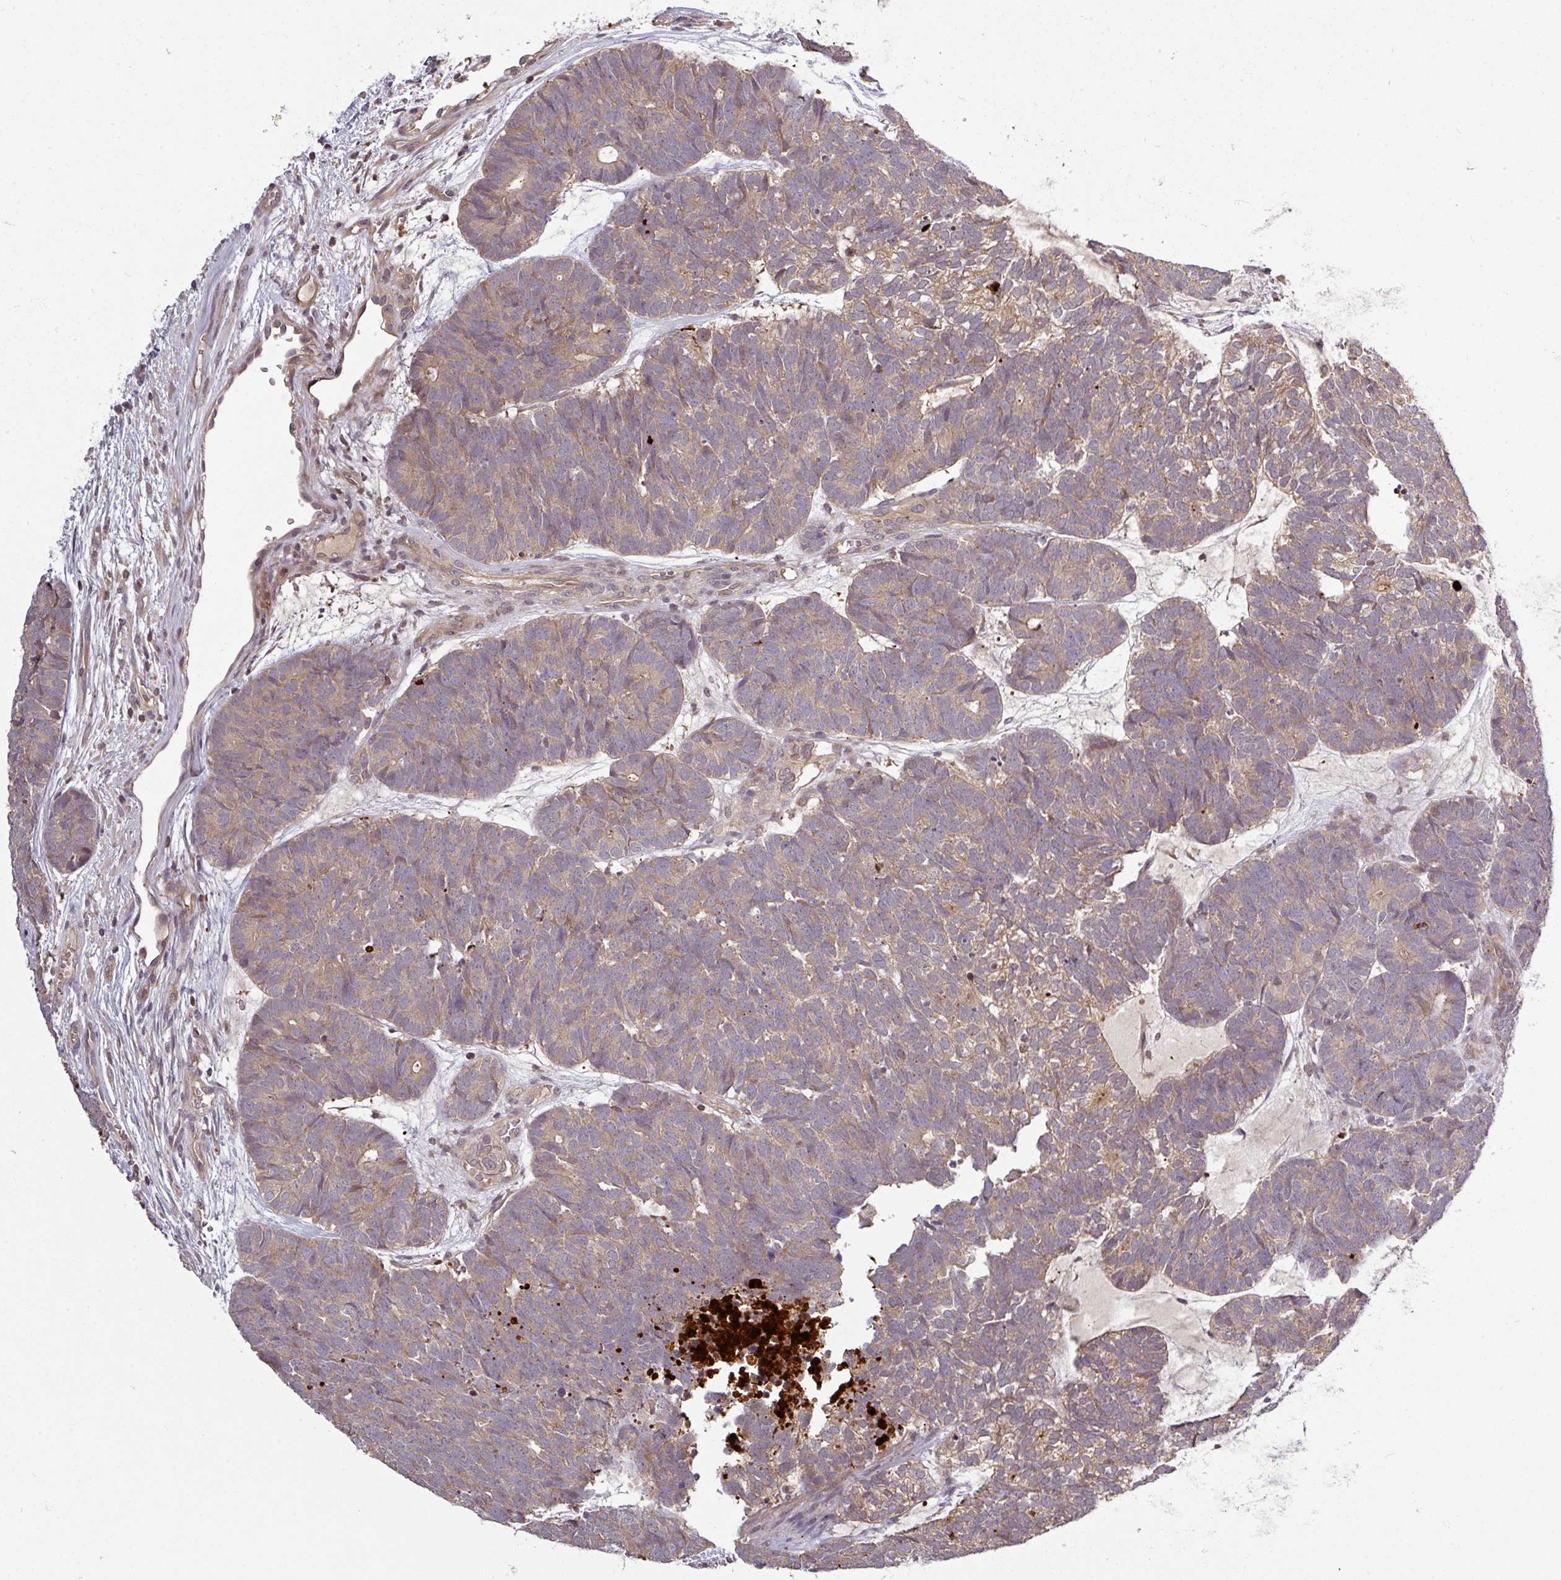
{"staining": {"intensity": "weak", "quantity": ">75%", "location": "cytoplasmic/membranous"}, "tissue": "head and neck cancer", "cell_type": "Tumor cells", "image_type": "cancer", "snomed": [{"axis": "morphology", "description": "Adenocarcinoma, NOS"}, {"axis": "topography", "description": "Head-Neck"}], "caption": "Immunohistochemistry (DAB (3,3'-diaminobenzidine)) staining of human head and neck cancer (adenocarcinoma) reveals weak cytoplasmic/membranous protein positivity in approximately >75% of tumor cells.", "gene": "TUSC3", "patient": {"sex": "female", "age": 81}}